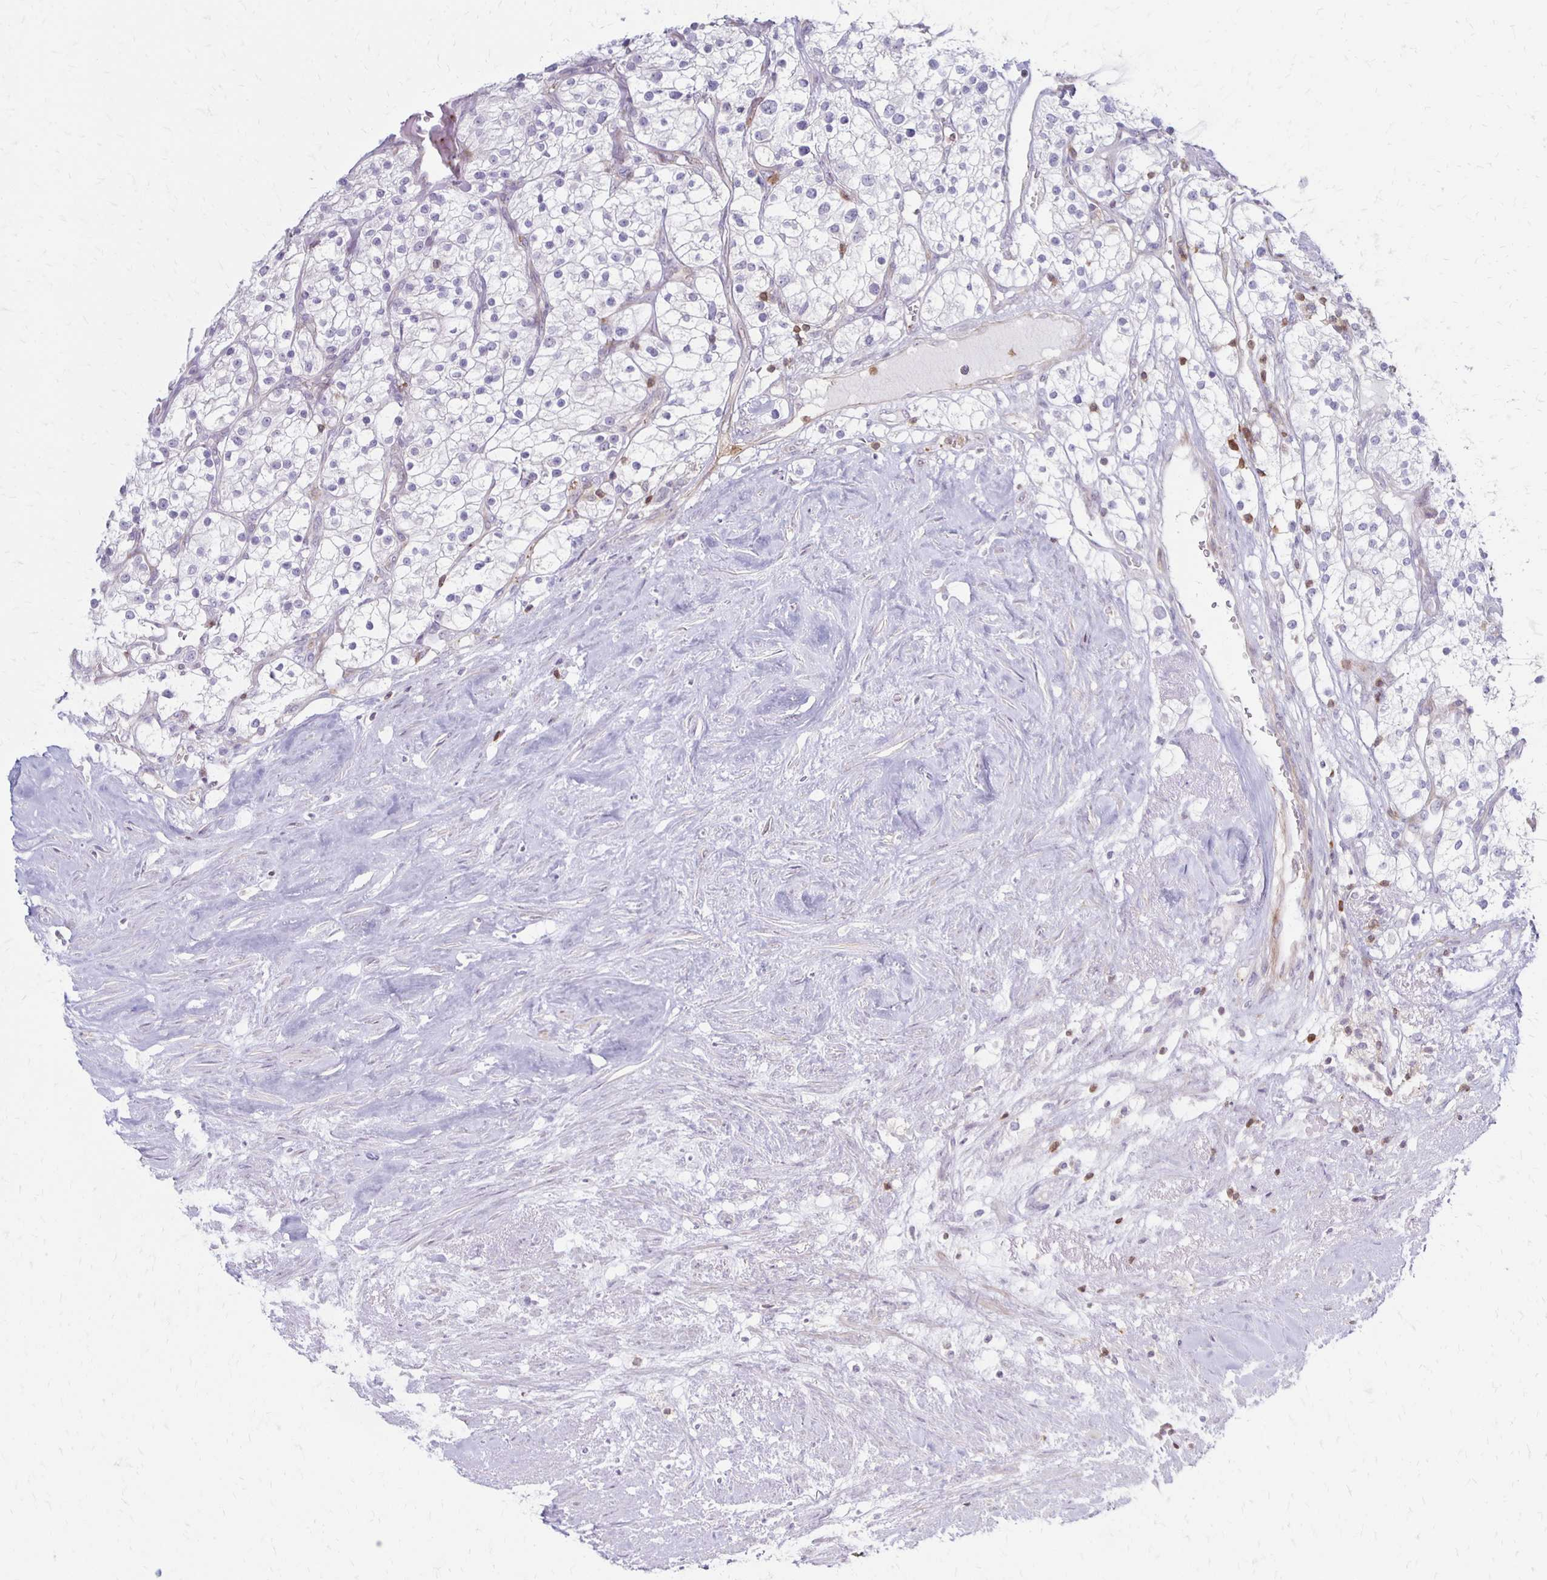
{"staining": {"intensity": "negative", "quantity": "none", "location": "none"}, "tissue": "renal cancer", "cell_type": "Tumor cells", "image_type": "cancer", "snomed": [{"axis": "morphology", "description": "Adenocarcinoma, NOS"}, {"axis": "topography", "description": "Kidney"}], "caption": "Immunohistochemical staining of renal cancer exhibits no significant positivity in tumor cells. (DAB immunohistochemistry (IHC) visualized using brightfield microscopy, high magnification).", "gene": "CCL21", "patient": {"sex": "male", "age": 80}}